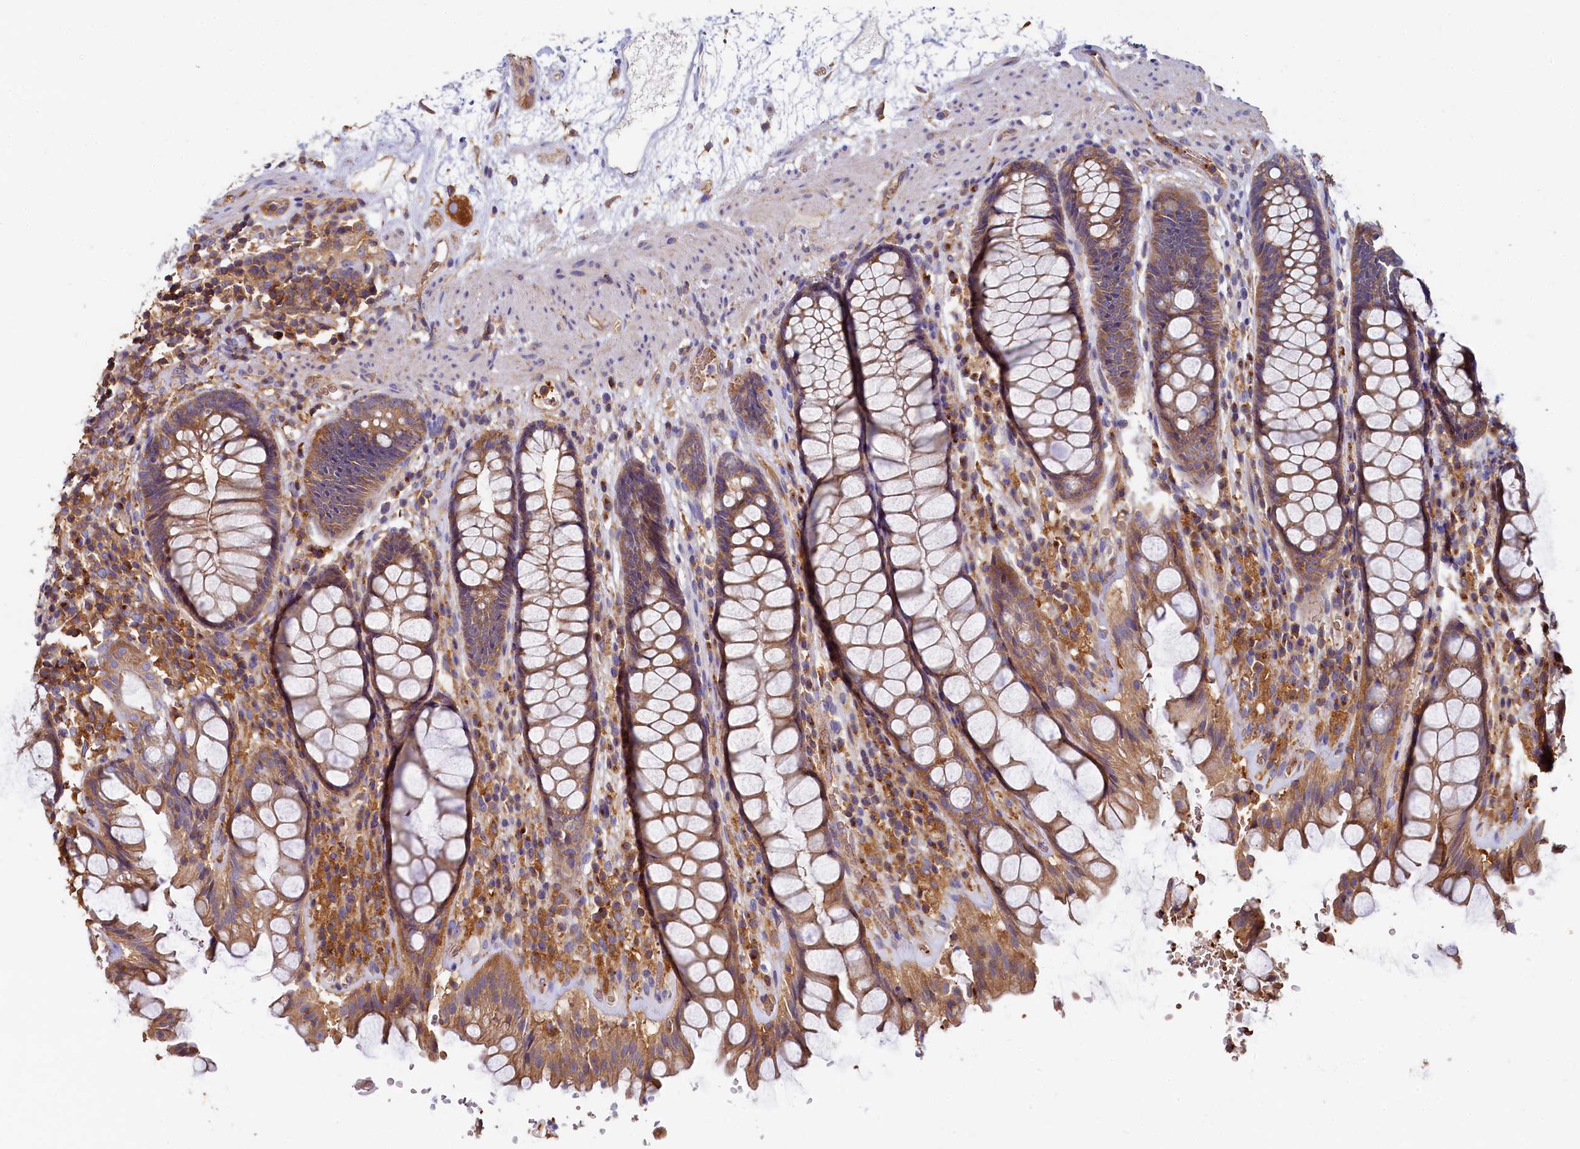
{"staining": {"intensity": "moderate", "quantity": ">75%", "location": "cytoplasmic/membranous"}, "tissue": "rectum", "cell_type": "Glandular cells", "image_type": "normal", "snomed": [{"axis": "morphology", "description": "Normal tissue, NOS"}, {"axis": "topography", "description": "Rectum"}], "caption": "The immunohistochemical stain labels moderate cytoplasmic/membranous staining in glandular cells of normal rectum. Ihc stains the protein of interest in brown and the nuclei are stained blue.", "gene": "PPIP5K1", "patient": {"sex": "male", "age": 64}}